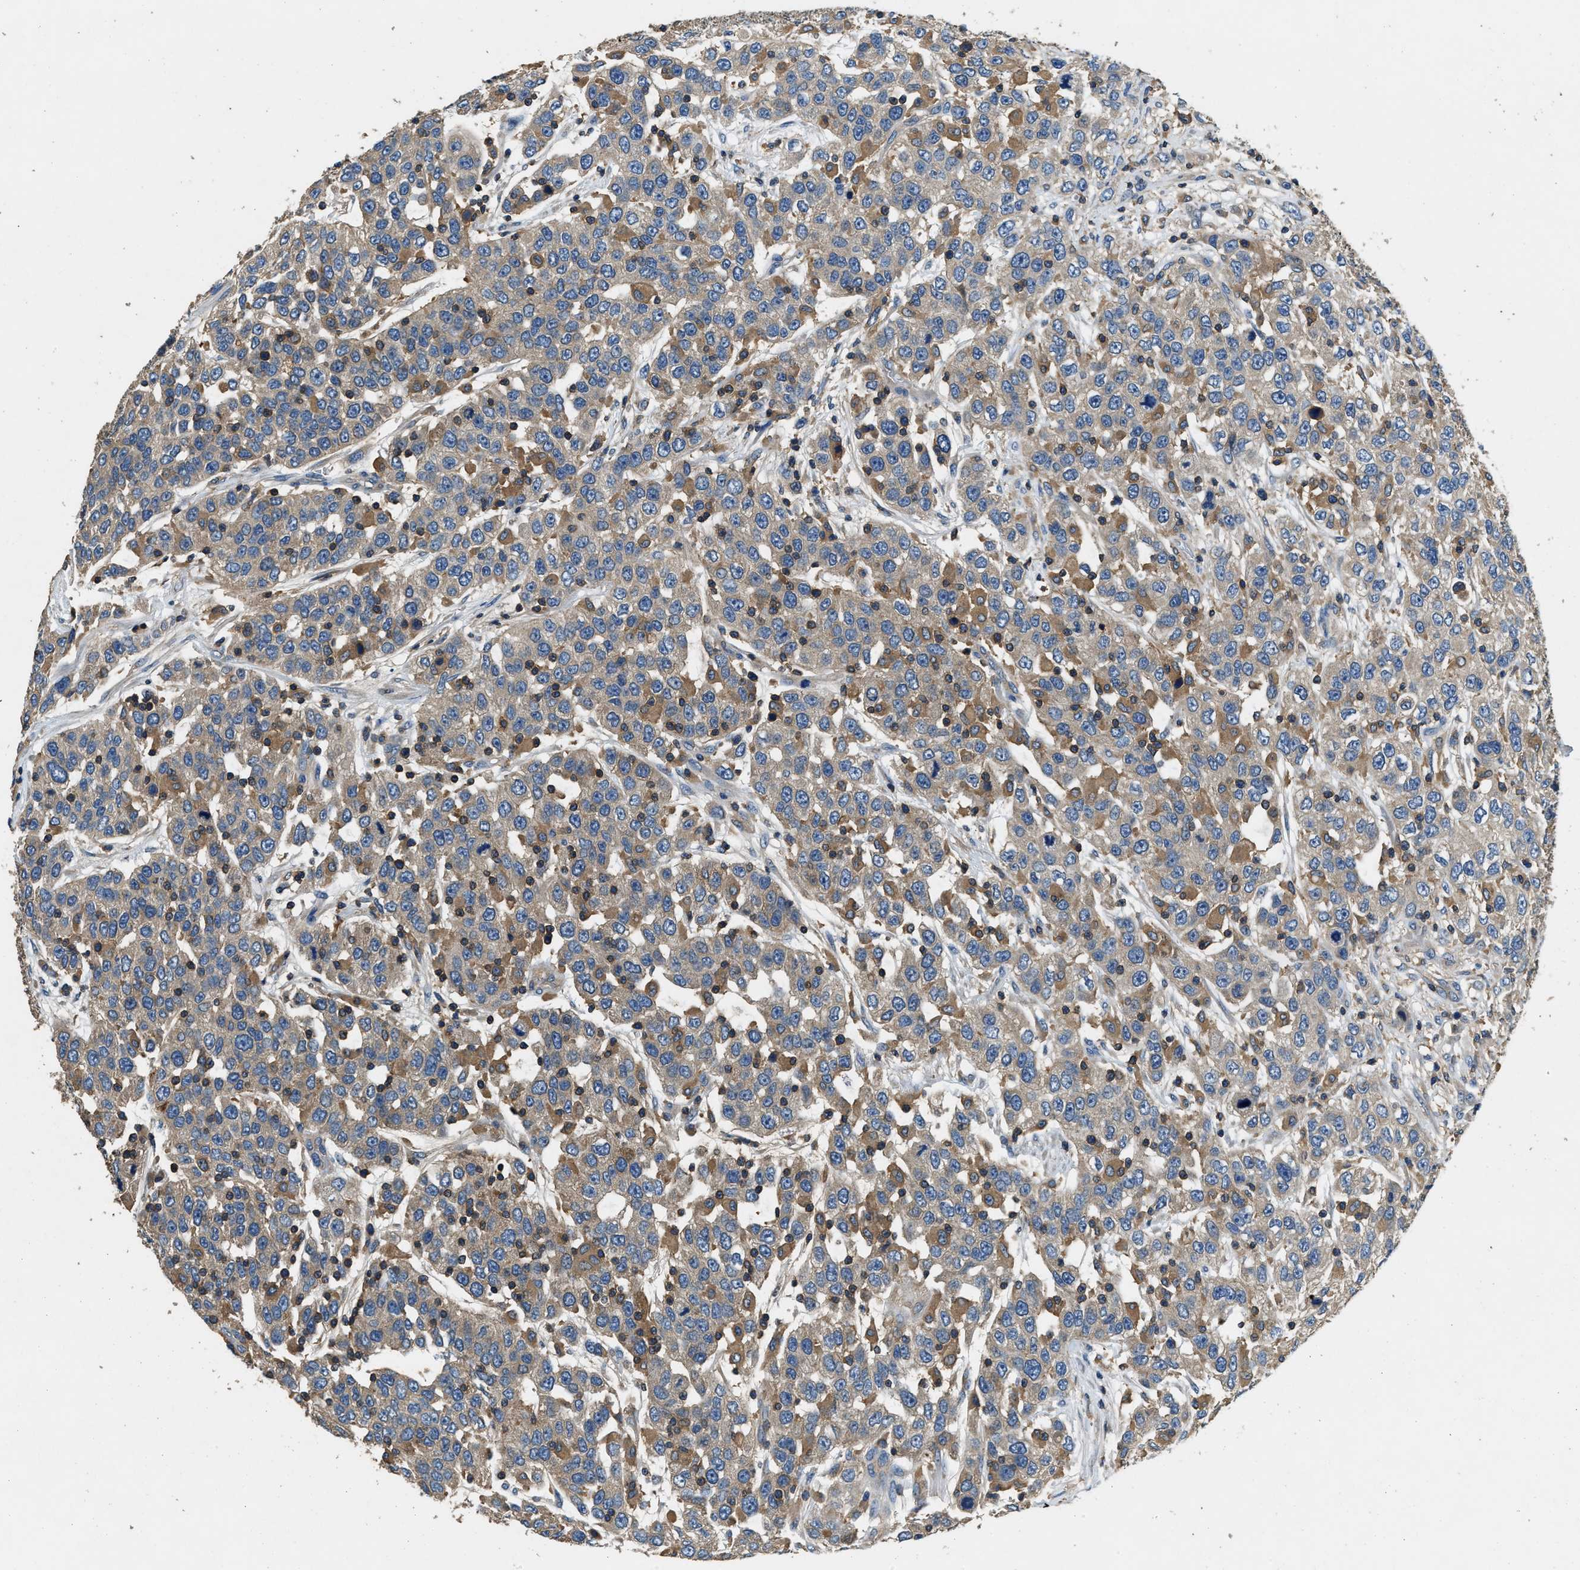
{"staining": {"intensity": "moderate", "quantity": "25%-75%", "location": "cytoplasmic/membranous"}, "tissue": "urothelial cancer", "cell_type": "Tumor cells", "image_type": "cancer", "snomed": [{"axis": "morphology", "description": "Urothelial carcinoma, High grade"}, {"axis": "topography", "description": "Urinary bladder"}], "caption": "DAB (3,3'-diaminobenzidine) immunohistochemical staining of high-grade urothelial carcinoma displays moderate cytoplasmic/membranous protein staining in about 25%-75% of tumor cells. The protein of interest is shown in brown color, while the nuclei are stained blue.", "gene": "BLOC1S1", "patient": {"sex": "female", "age": 80}}